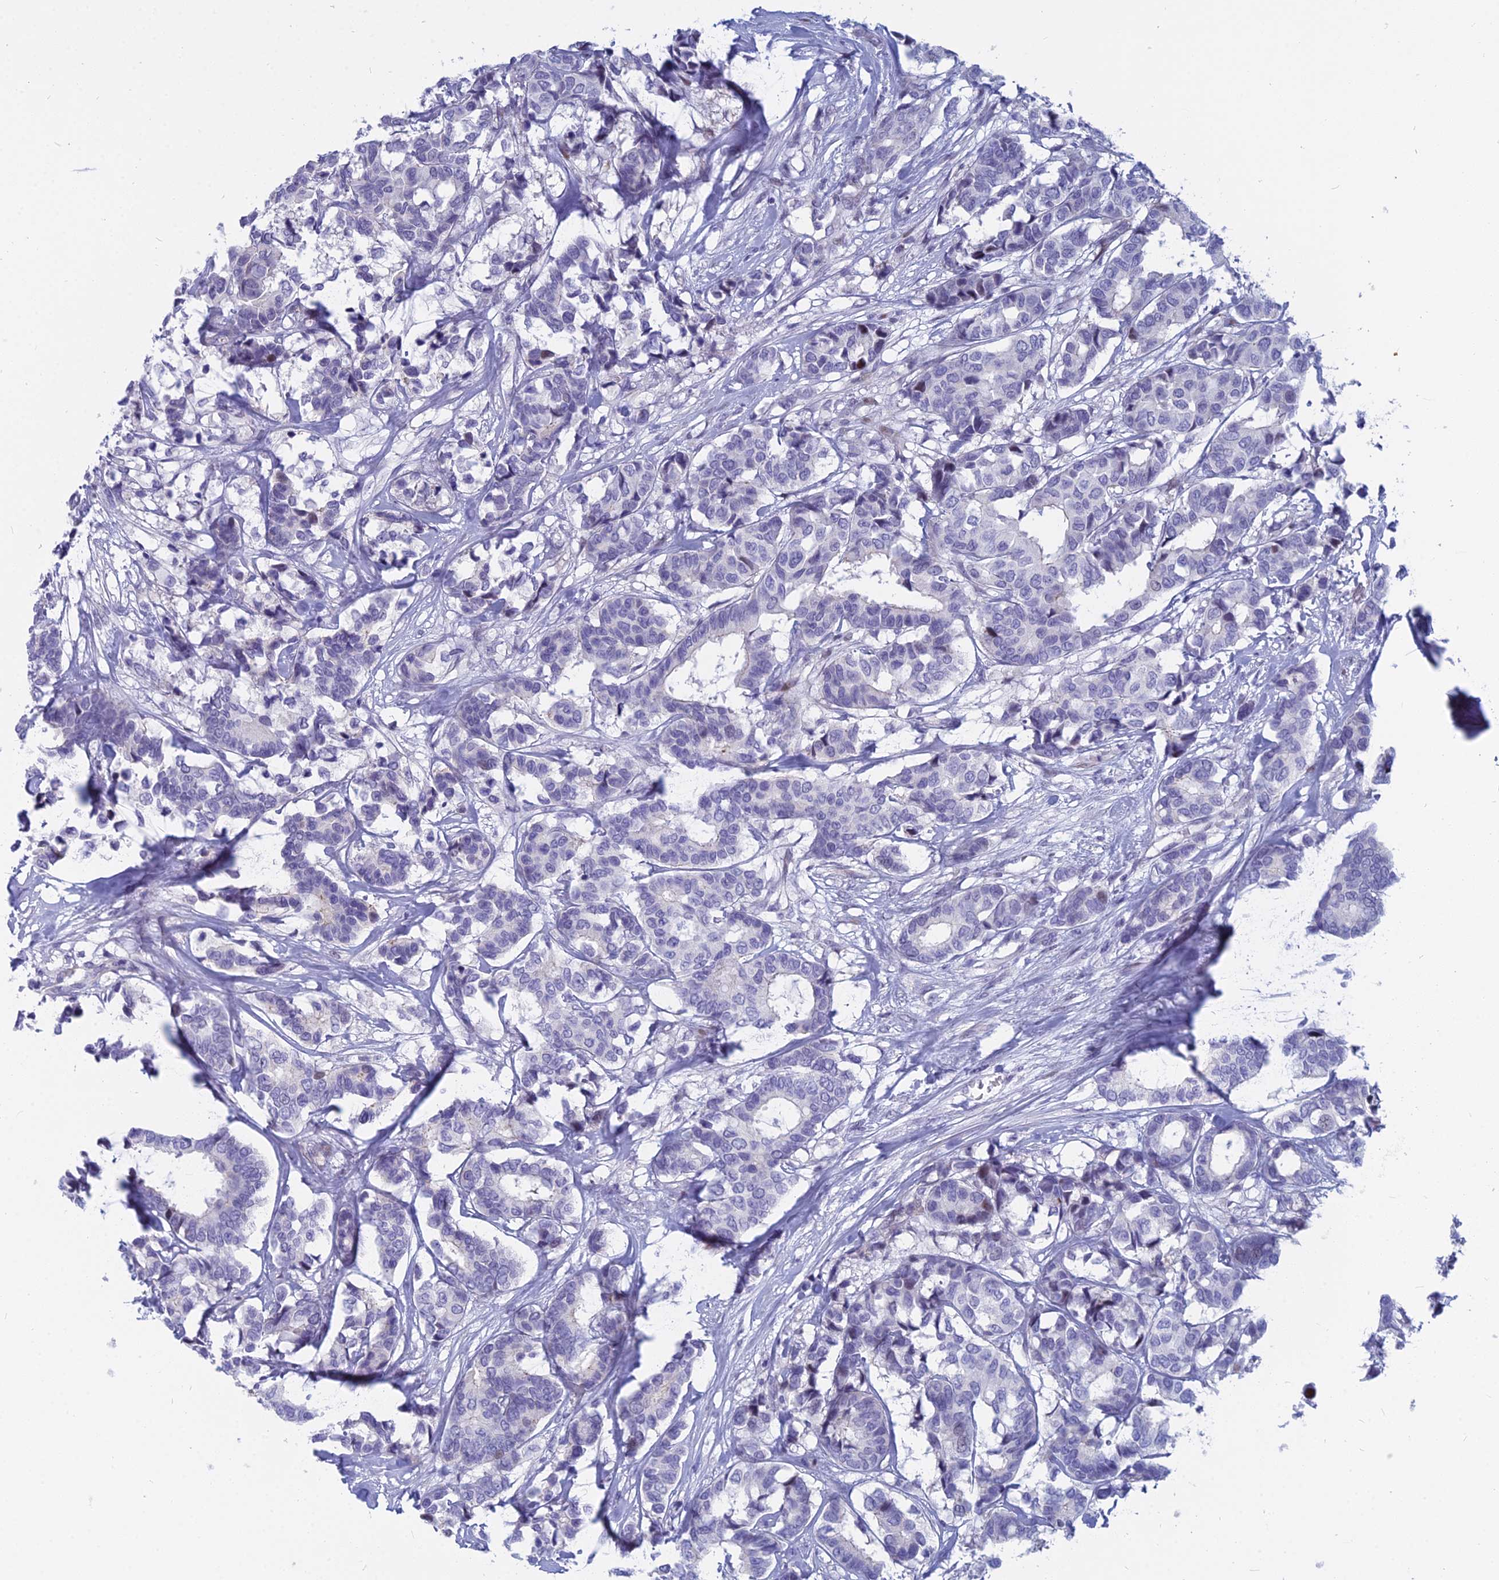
{"staining": {"intensity": "negative", "quantity": "none", "location": "none"}, "tissue": "breast cancer", "cell_type": "Tumor cells", "image_type": "cancer", "snomed": [{"axis": "morphology", "description": "Normal tissue, NOS"}, {"axis": "morphology", "description": "Duct carcinoma"}, {"axis": "topography", "description": "Breast"}], "caption": "This is a image of IHC staining of breast invasive ductal carcinoma, which shows no staining in tumor cells.", "gene": "MYBPC2", "patient": {"sex": "female", "age": 87}}